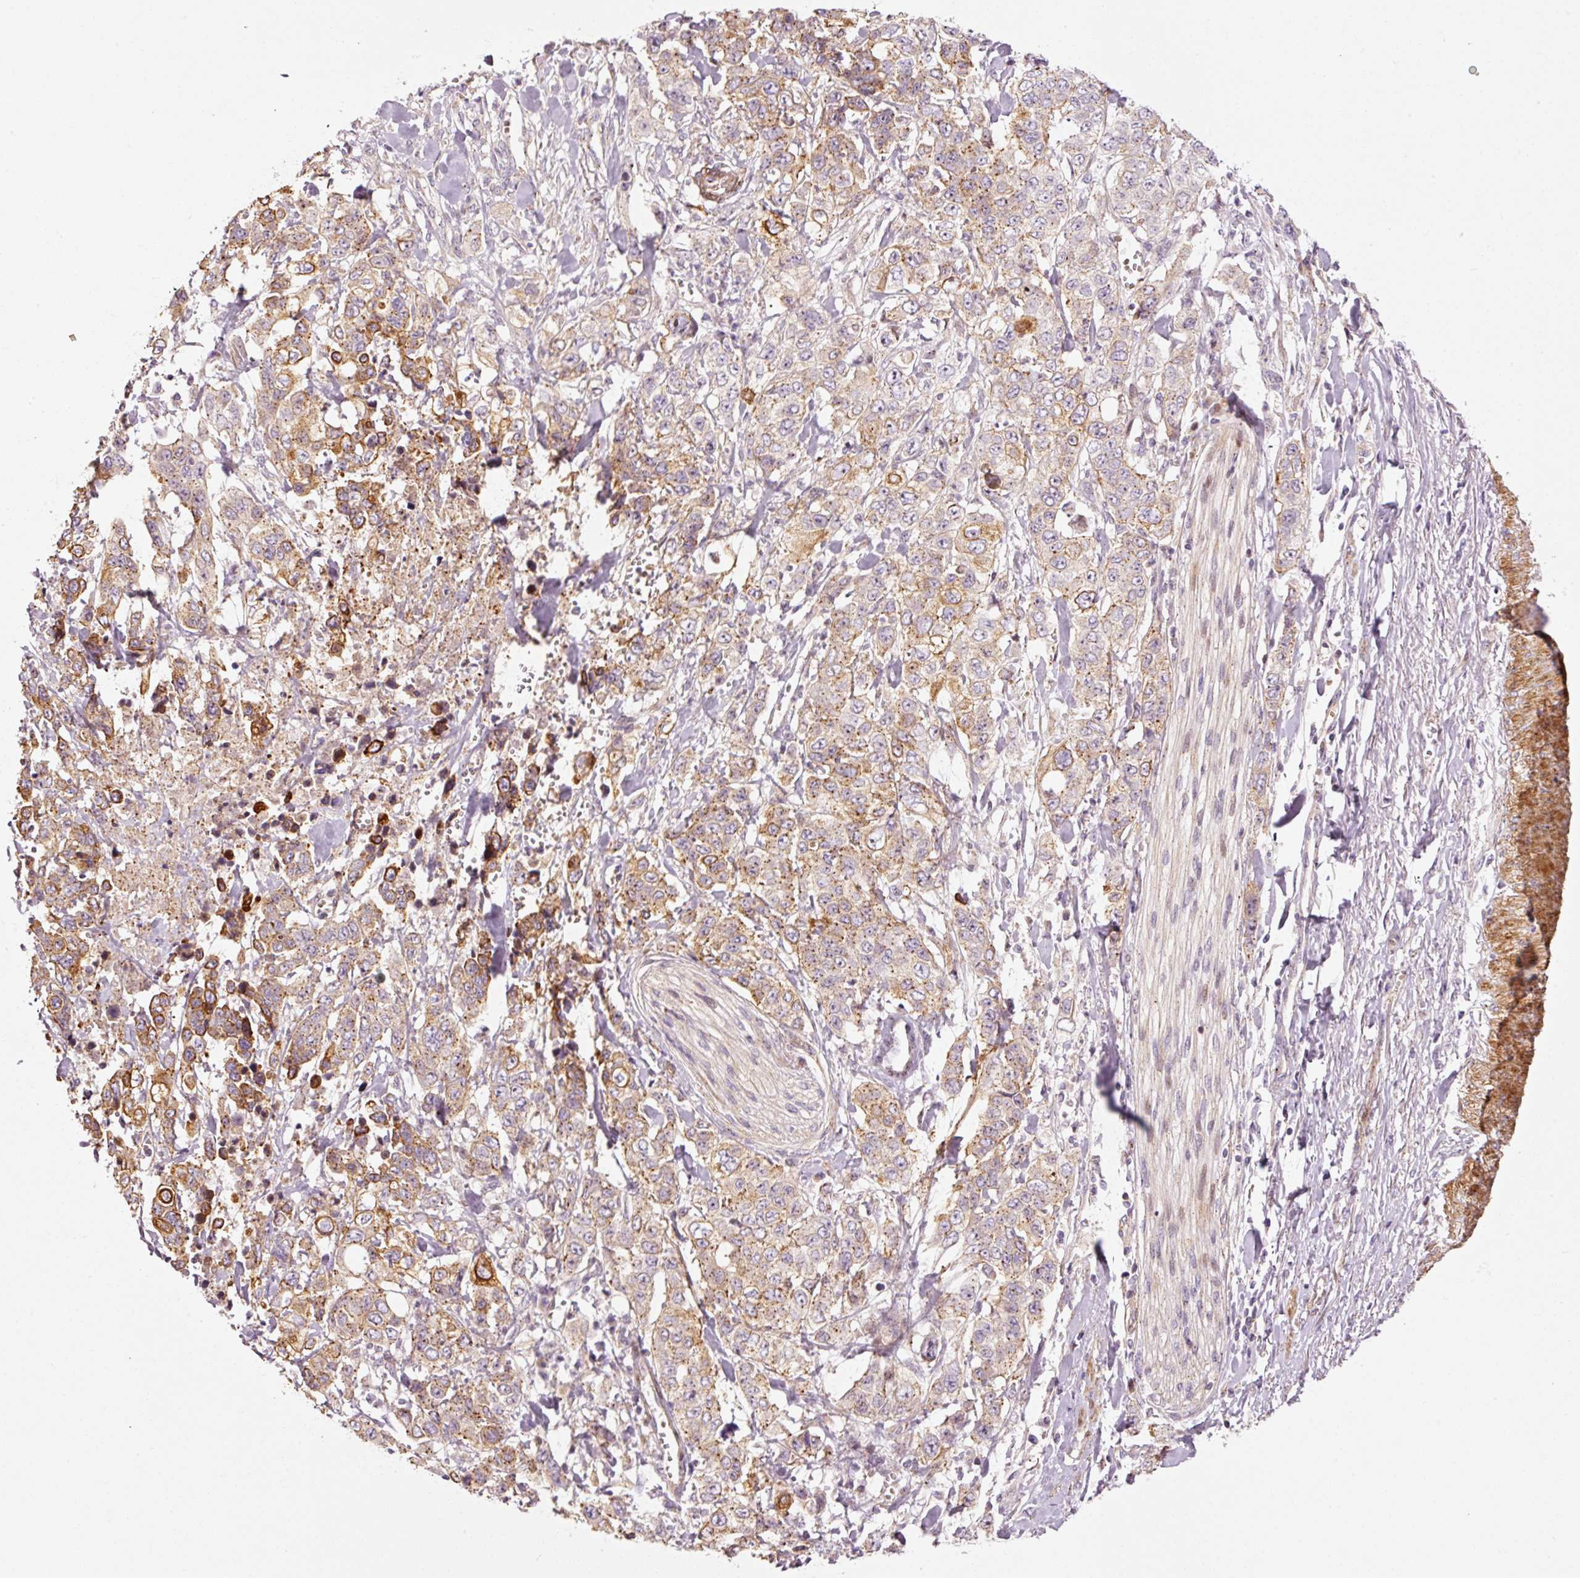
{"staining": {"intensity": "moderate", "quantity": "25%-75%", "location": "cytoplasmic/membranous"}, "tissue": "stomach cancer", "cell_type": "Tumor cells", "image_type": "cancer", "snomed": [{"axis": "morphology", "description": "Adenocarcinoma, NOS"}, {"axis": "topography", "description": "Stomach, upper"}], "caption": "Protein analysis of adenocarcinoma (stomach) tissue reveals moderate cytoplasmic/membranous positivity in approximately 25%-75% of tumor cells.", "gene": "ANKRD20A1", "patient": {"sex": "male", "age": 62}}